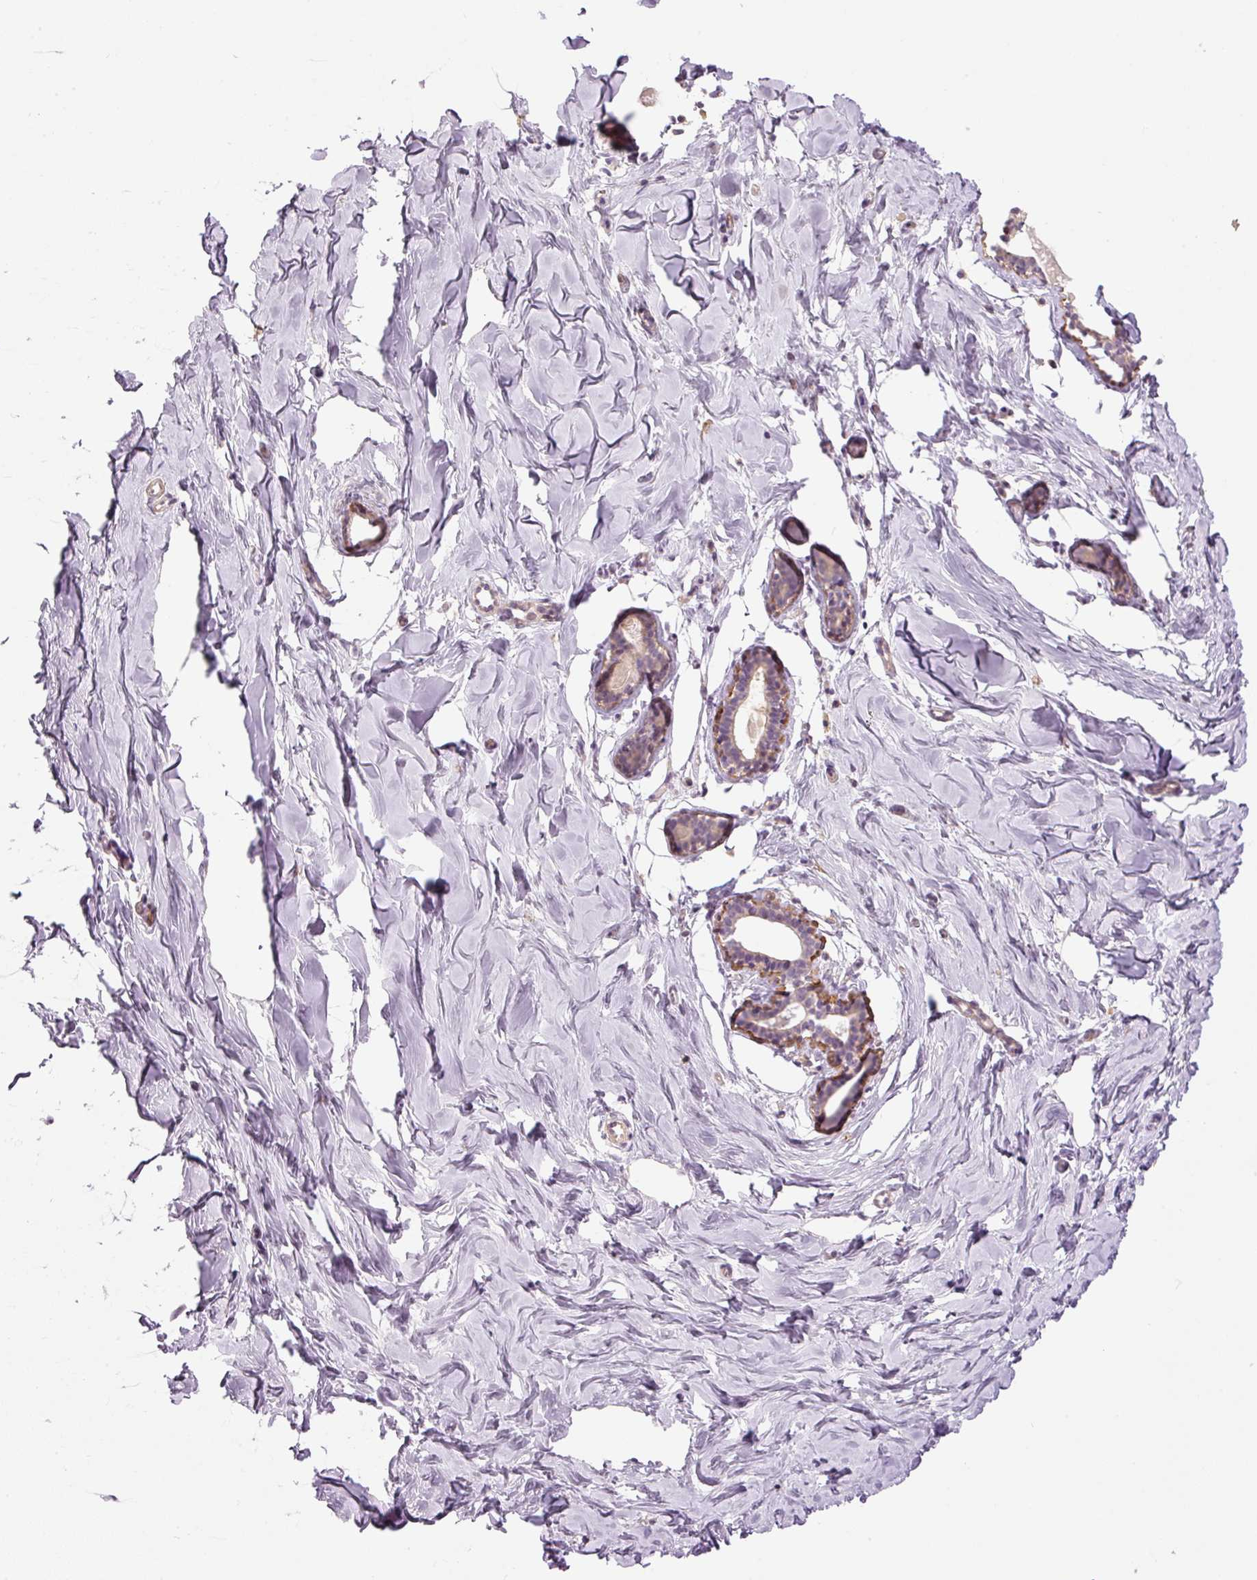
{"staining": {"intensity": "negative", "quantity": "none", "location": "none"}, "tissue": "breast", "cell_type": "Adipocytes", "image_type": "normal", "snomed": [{"axis": "morphology", "description": "Normal tissue, NOS"}, {"axis": "topography", "description": "Breast"}], "caption": "A high-resolution image shows immunohistochemistry staining of unremarkable breast, which displays no significant staining in adipocytes.", "gene": "SLC29A3", "patient": {"sex": "female", "age": 23}}